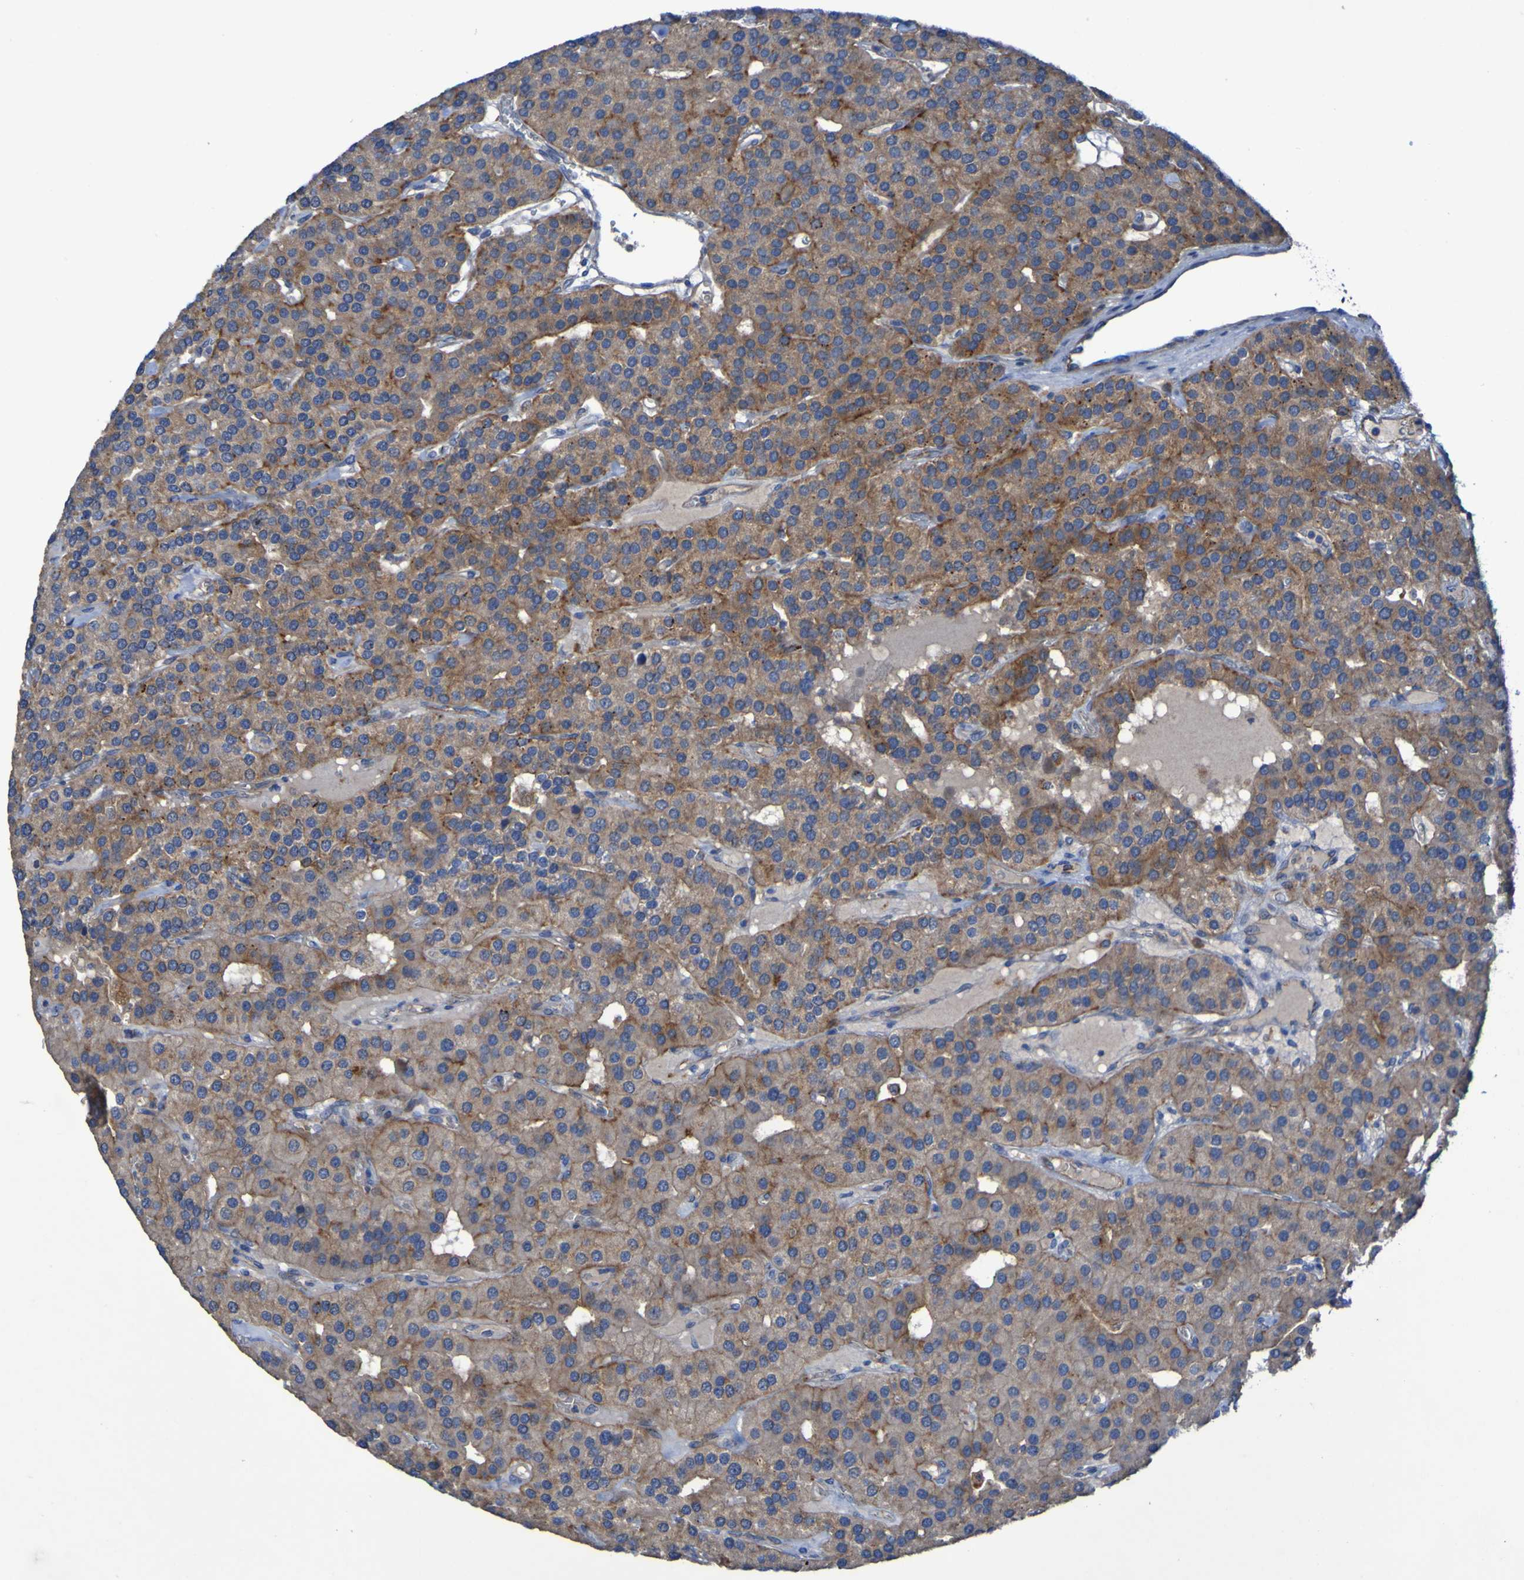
{"staining": {"intensity": "moderate", "quantity": ">75%", "location": "cytoplasmic/membranous"}, "tissue": "parathyroid gland", "cell_type": "Glandular cells", "image_type": "normal", "snomed": [{"axis": "morphology", "description": "Normal tissue, NOS"}, {"axis": "morphology", "description": "Adenoma, NOS"}, {"axis": "topography", "description": "Parathyroid gland"}], "caption": "Parathyroid gland stained with a brown dye exhibits moderate cytoplasmic/membranous positive staining in about >75% of glandular cells.", "gene": "ARHGEF16", "patient": {"sex": "female", "age": 86}}